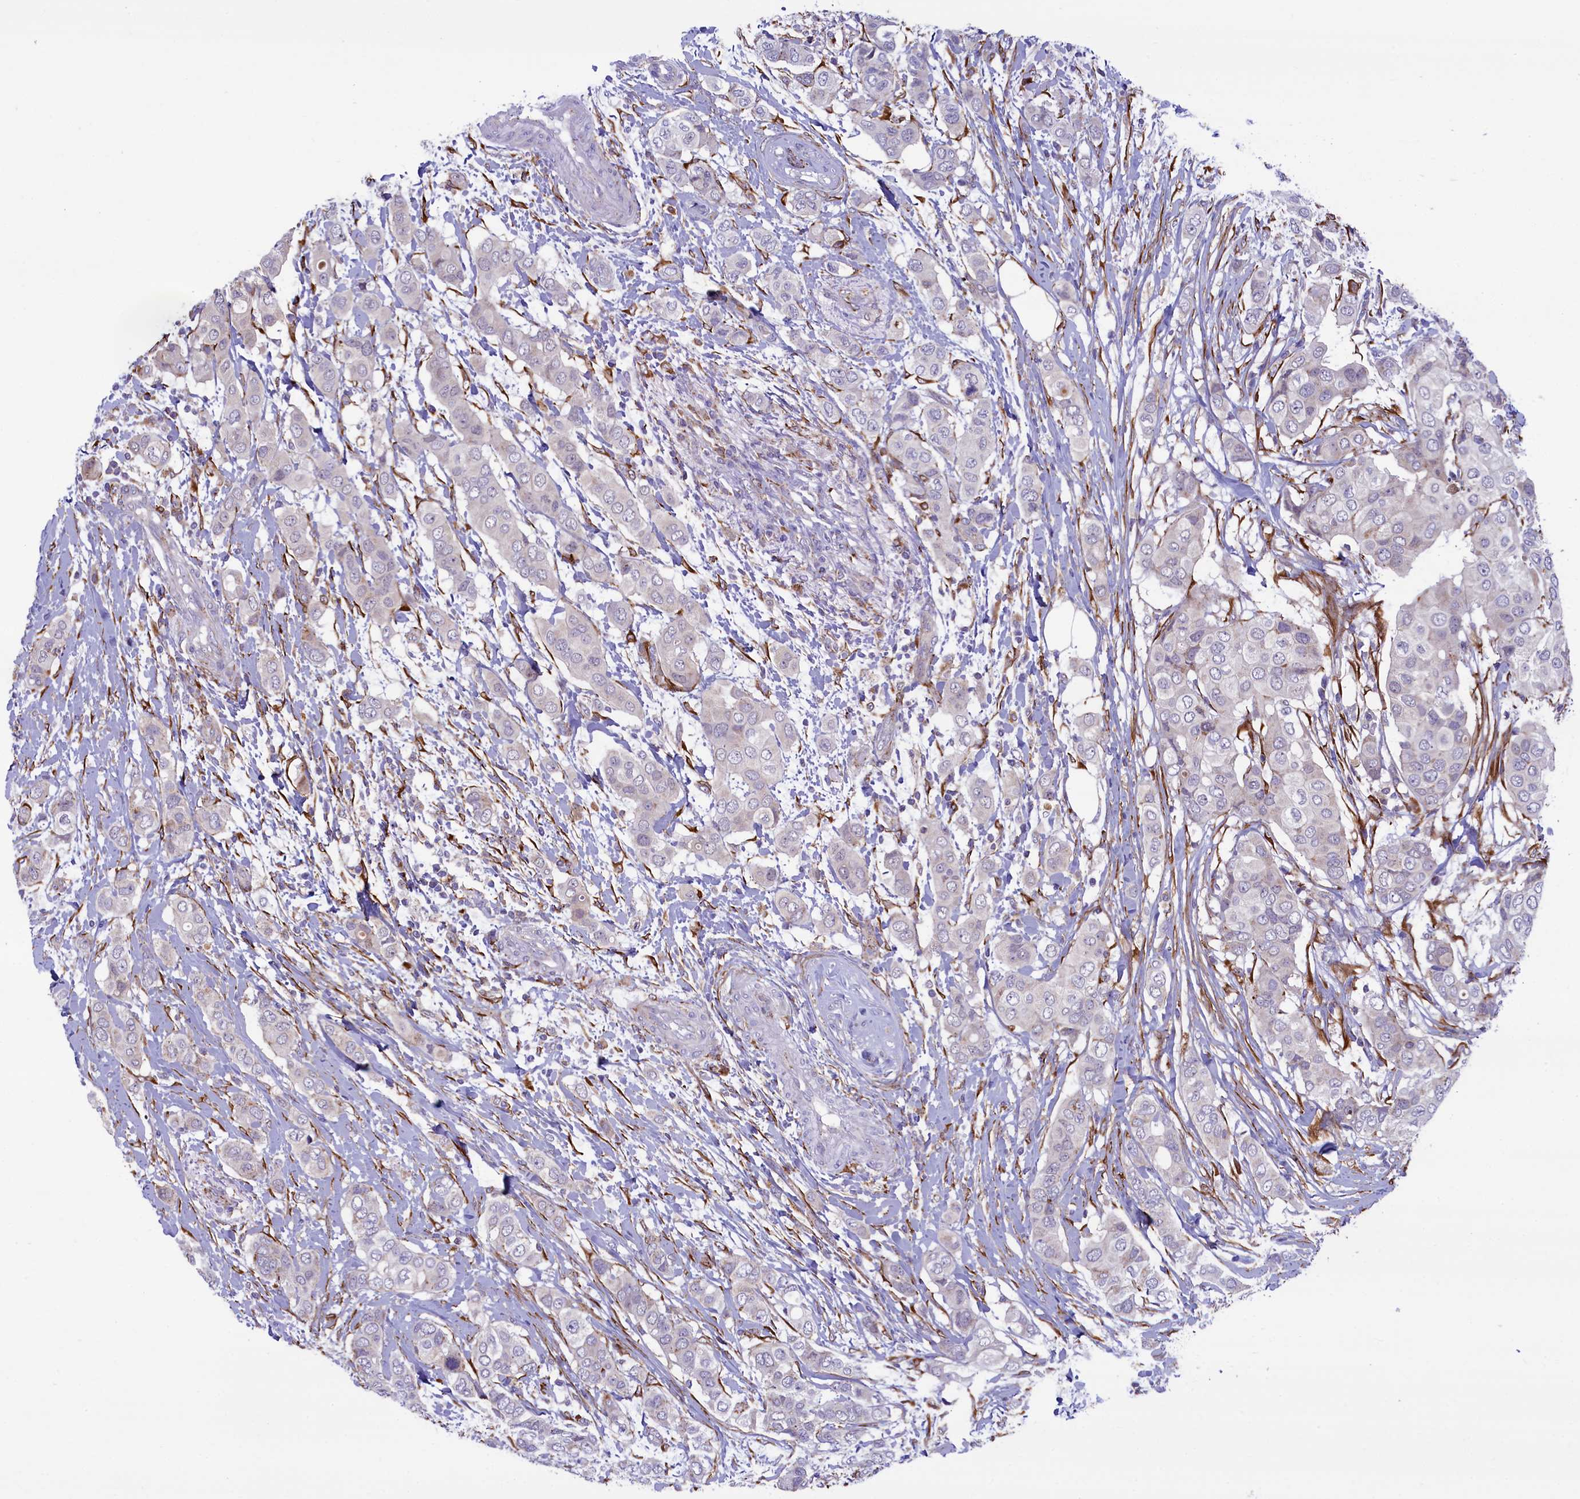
{"staining": {"intensity": "negative", "quantity": "none", "location": "none"}, "tissue": "breast cancer", "cell_type": "Tumor cells", "image_type": "cancer", "snomed": [{"axis": "morphology", "description": "Lobular carcinoma"}, {"axis": "topography", "description": "Breast"}], "caption": "Tumor cells are negative for protein expression in human breast lobular carcinoma.", "gene": "MAN2B1", "patient": {"sex": "female", "age": 51}}